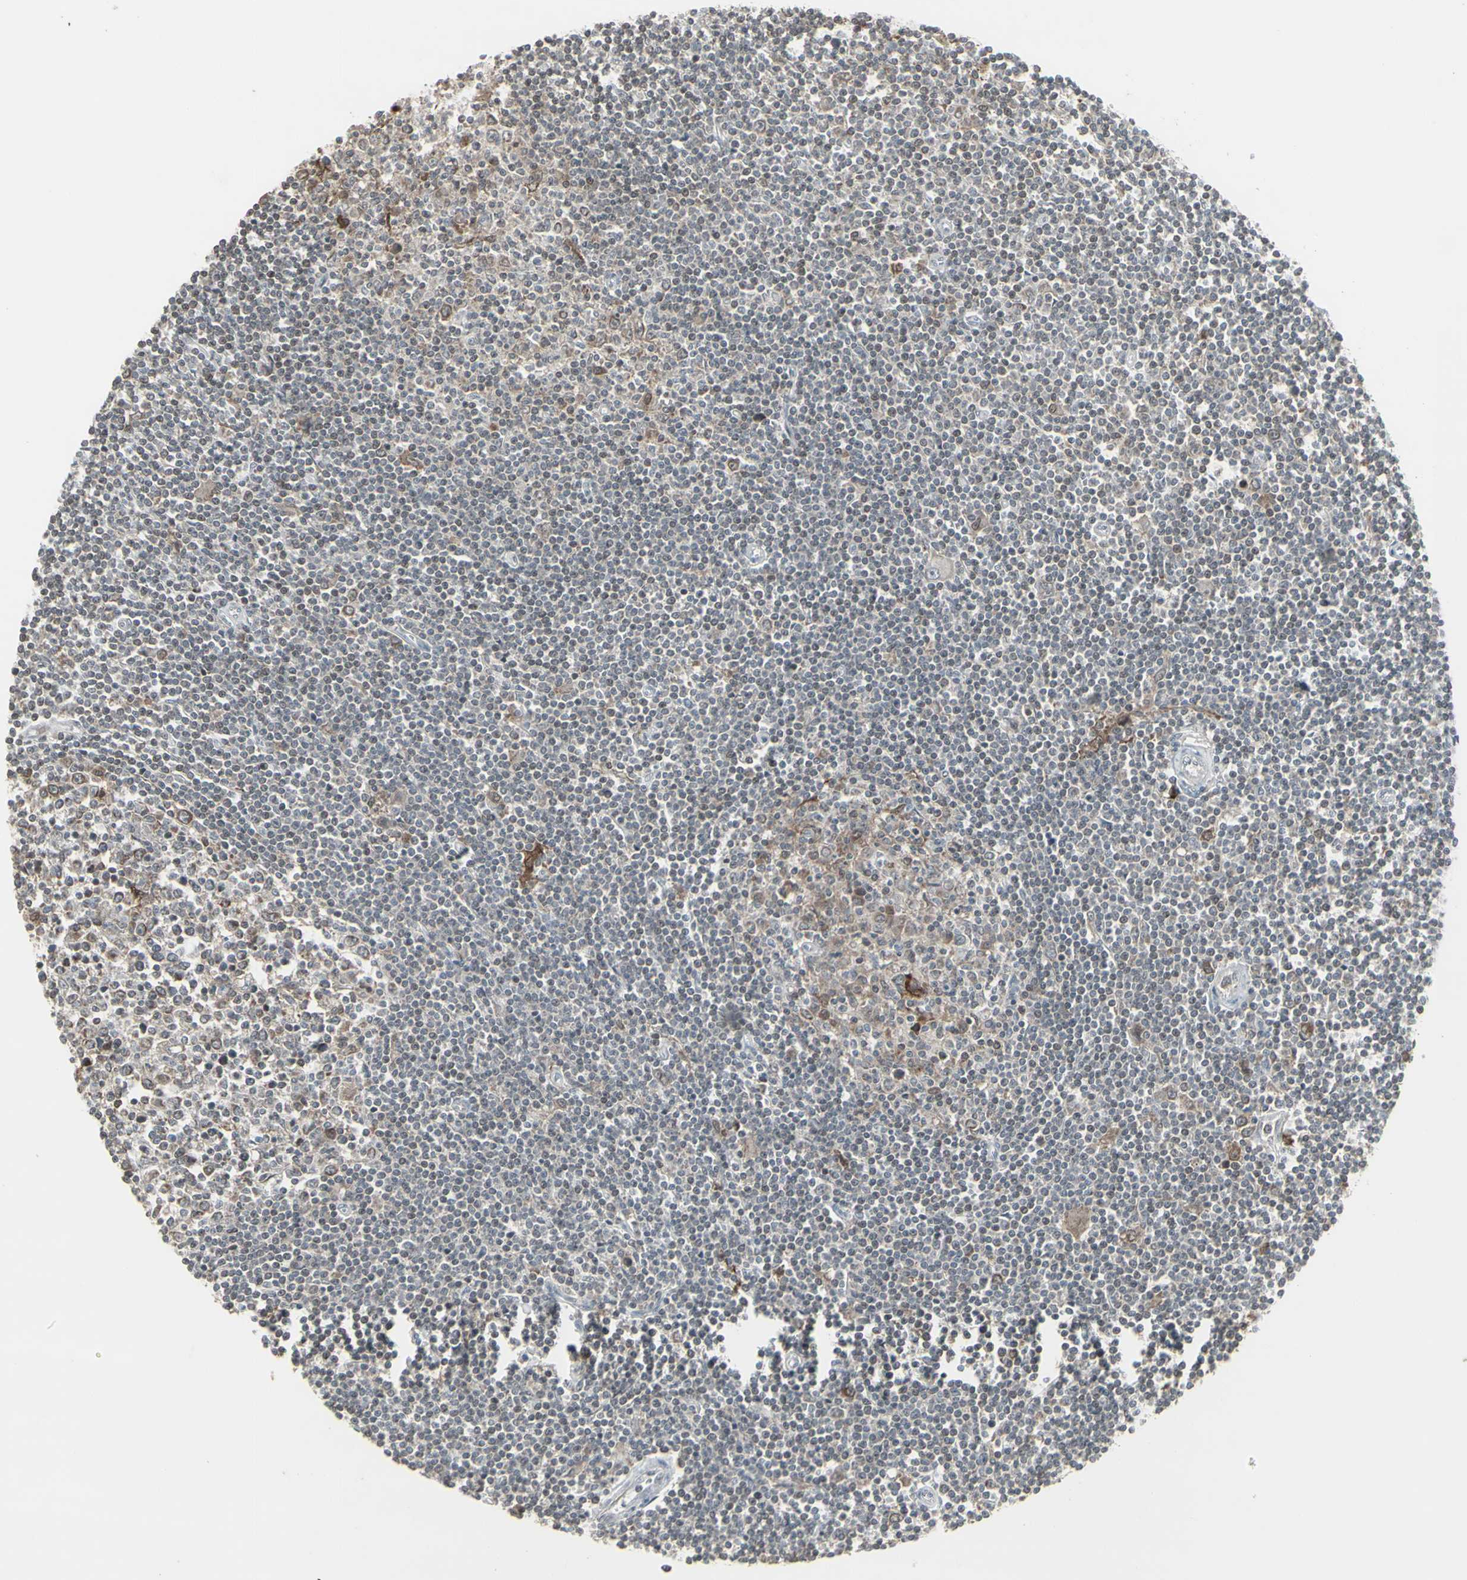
{"staining": {"intensity": "moderate", "quantity": "<25%", "location": "cytoplasmic/membranous"}, "tissue": "lymphoma", "cell_type": "Tumor cells", "image_type": "cancer", "snomed": [{"axis": "morphology", "description": "Malignant lymphoma, non-Hodgkin's type, Low grade"}, {"axis": "topography", "description": "Spleen"}], "caption": "Human malignant lymphoma, non-Hodgkin's type (low-grade) stained with a protein marker reveals moderate staining in tumor cells.", "gene": "SAMSN1", "patient": {"sex": "male", "age": 76}}